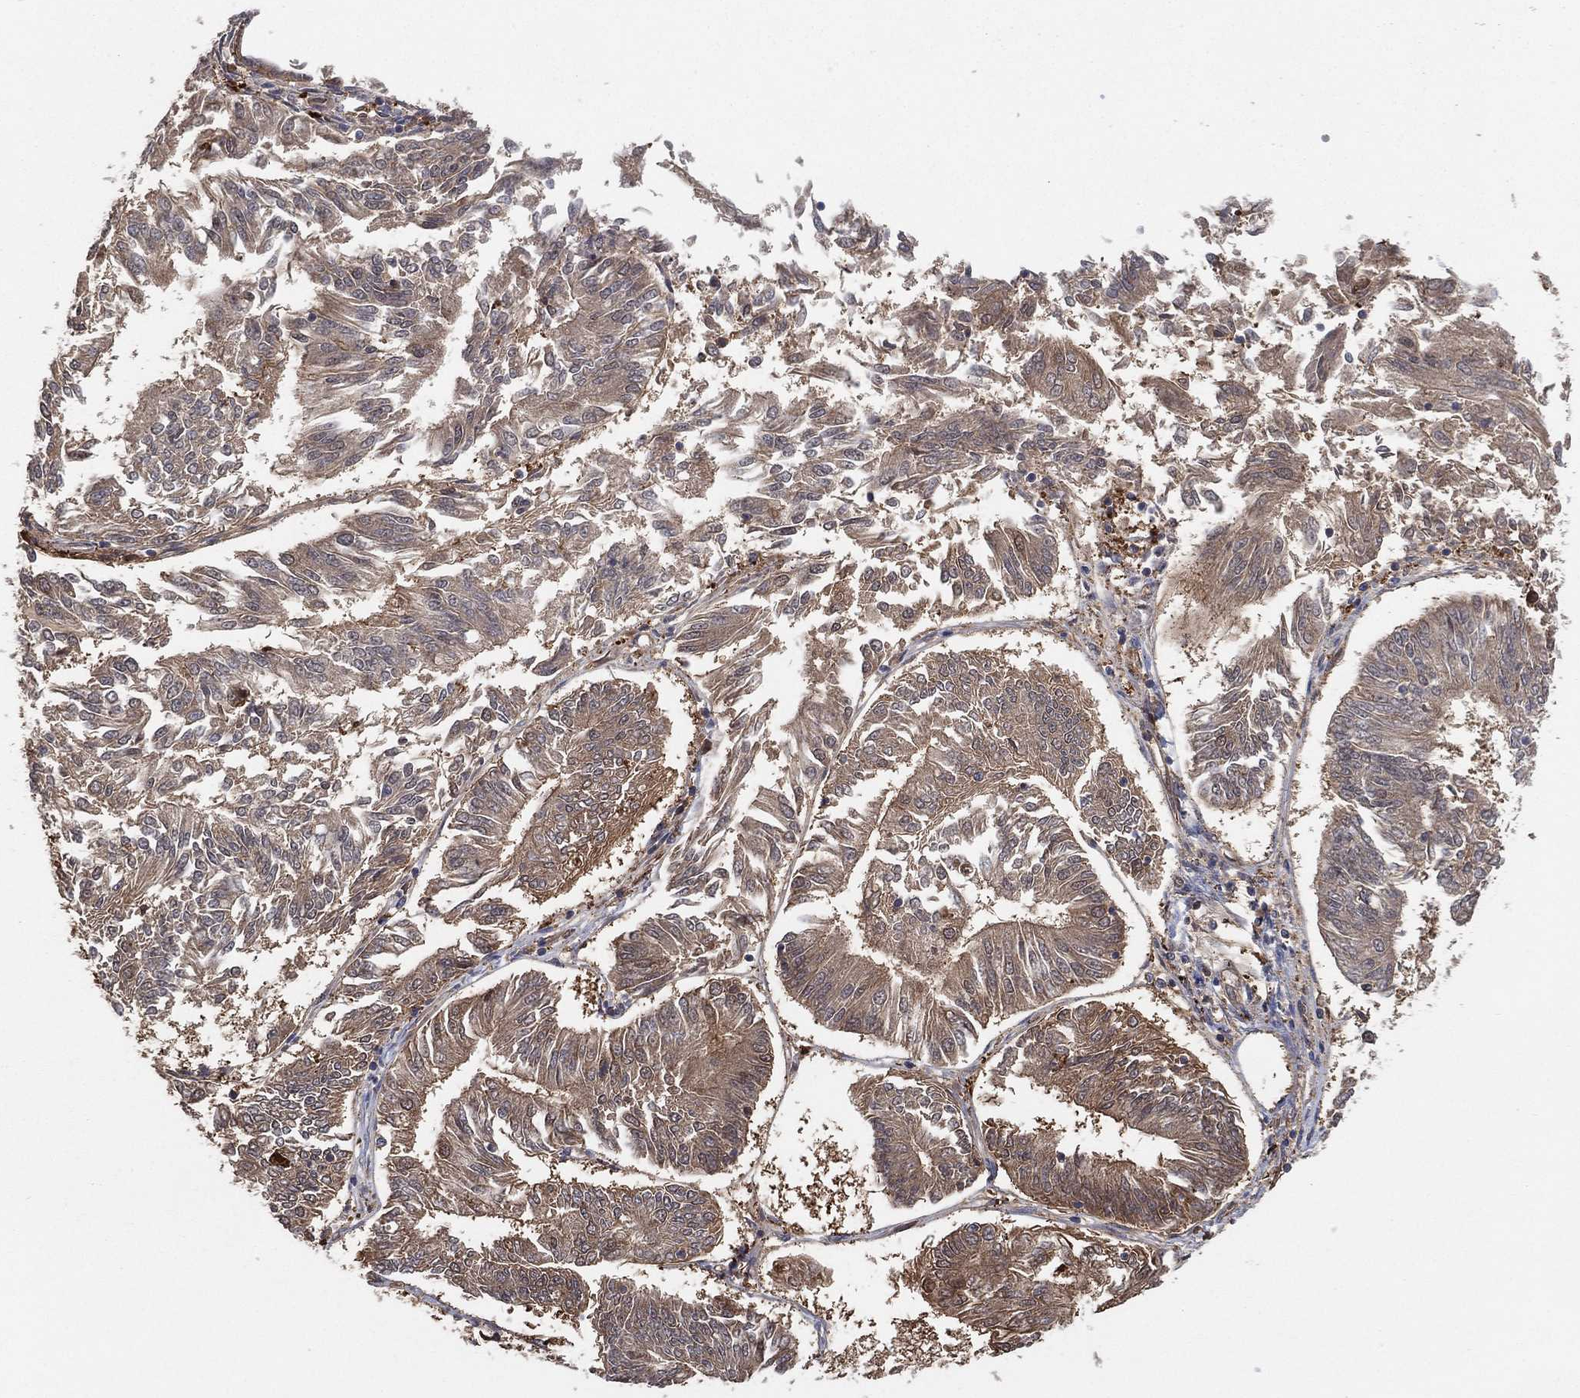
{"staining": {"intensity": "moderate", "quantity": "<25%", "location": "cytoplasmic/membranous"}, "tissue": "endometrial cancer", "cell_type": "Tumor cells", "image_type": "cancer", "snomed": [{"axis": "morphology", "description": "Adenocarcinoma, NOS"}, {"axis": "topography", "description": "Endometrium"}], "caption": "DAB (3,3'-diaminobenzidine) immunohistochemical staining of human endometrial cancer shows moderate cytoplasmic/membranous protein staining in about <25% of tumor cells.", "gene": "PSMG4", "patient": {"sex": "female", "age": 58}}